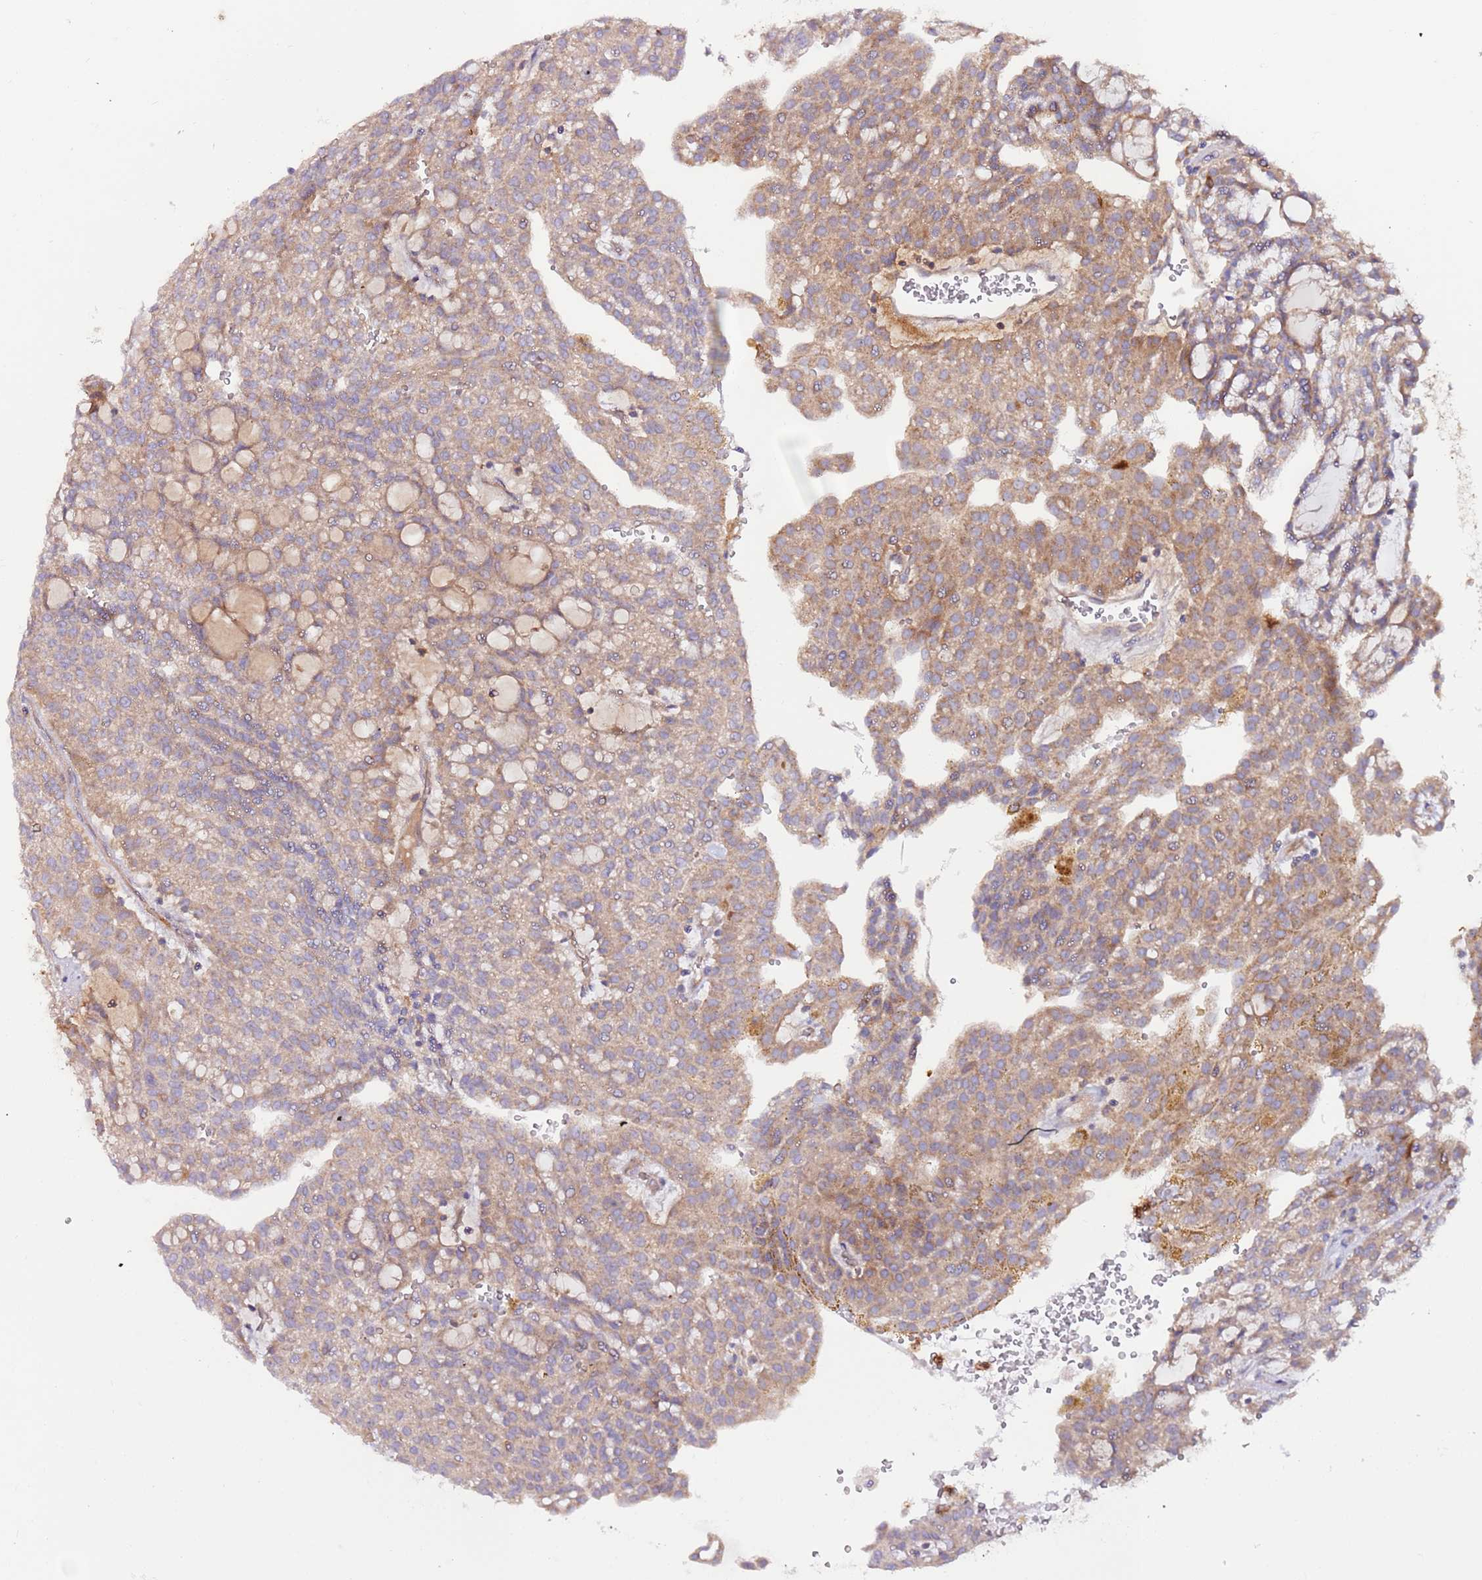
{"staining": {"intensity": "moderate", "quantity": ">75%", "location": "cytoplasmic/membranous"}, "tissue": "renal cancer", "cell_type": "Tumor cells", "image_type": "cancer", "snomed": [{"axis": "morphology", "description": "Adenocarcinoma, NOS"}, {"axis": "topography", "description": "Kidney"}], "caption": "Immunohistochemistry (IHC) histopathology image of neoplastic tissue: human adenocarcinoma (renal) stained using immunohistochemistry (IHC) reveals medium levels of moderate protein expression localized specifically in the cytoplasmic/membranous of tumor cells, appearing as a cytoplasmic/membranous brown color.", "gene": "FLVCR1", "patient": {"sex": "male", "age": 63}}